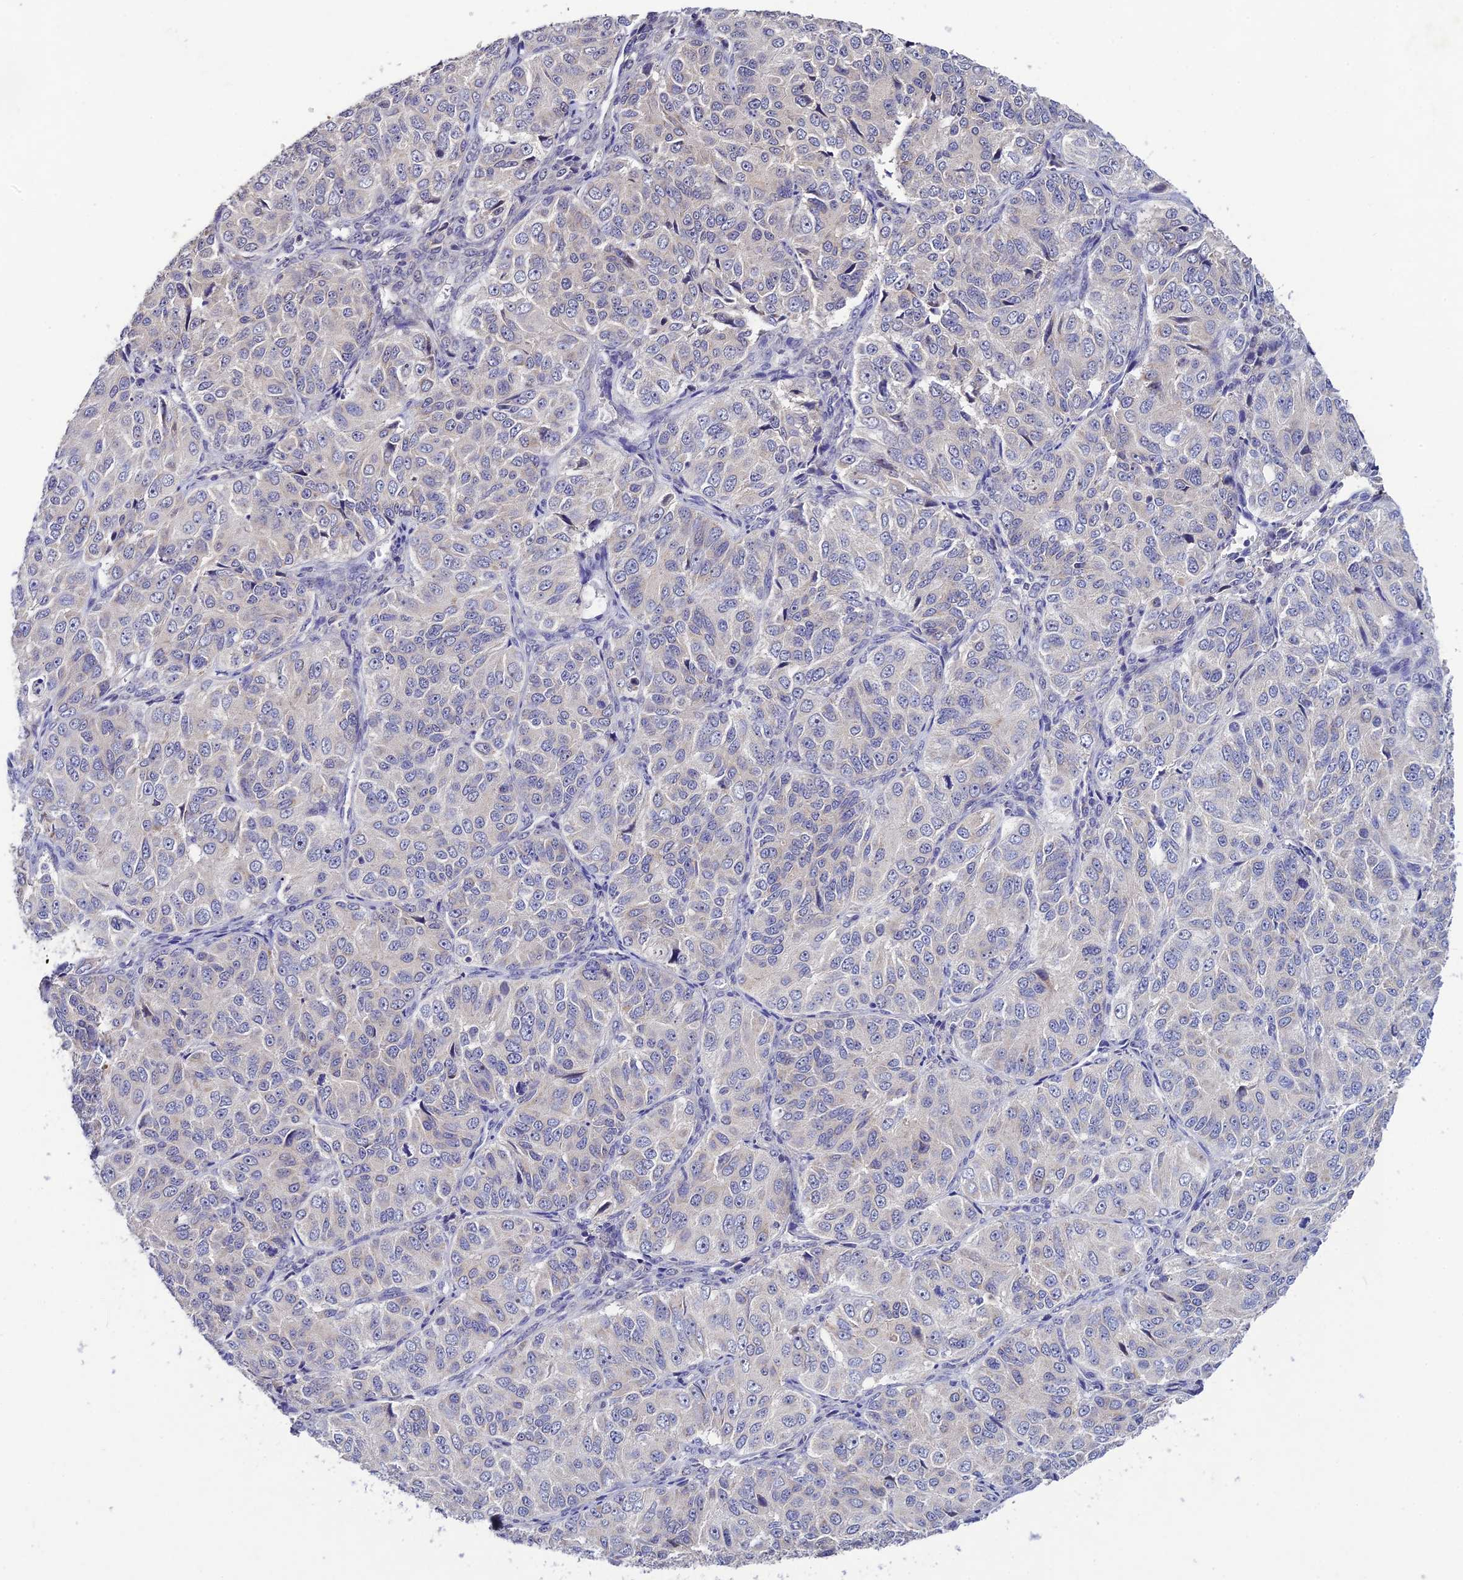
{"staining": {"intensity": "negative", "quantity": "none", "location": "none"}, "tissue": "ovarian cancer", "cell_type": "Tumor cells", "image_type": "cancer", "snomed": [{"axis": "morphology", "description": "Carcinoma, endometroid"}, {"axis": "topography", "description": "Ovary"}], "caption": "Ovarian cancer (endometroid carcinoma) was stained to show a protein in brown. There is no significant staining in tumor cells.", "gene": "CHST5", "patient": {"sex": "female", "age": 51}}